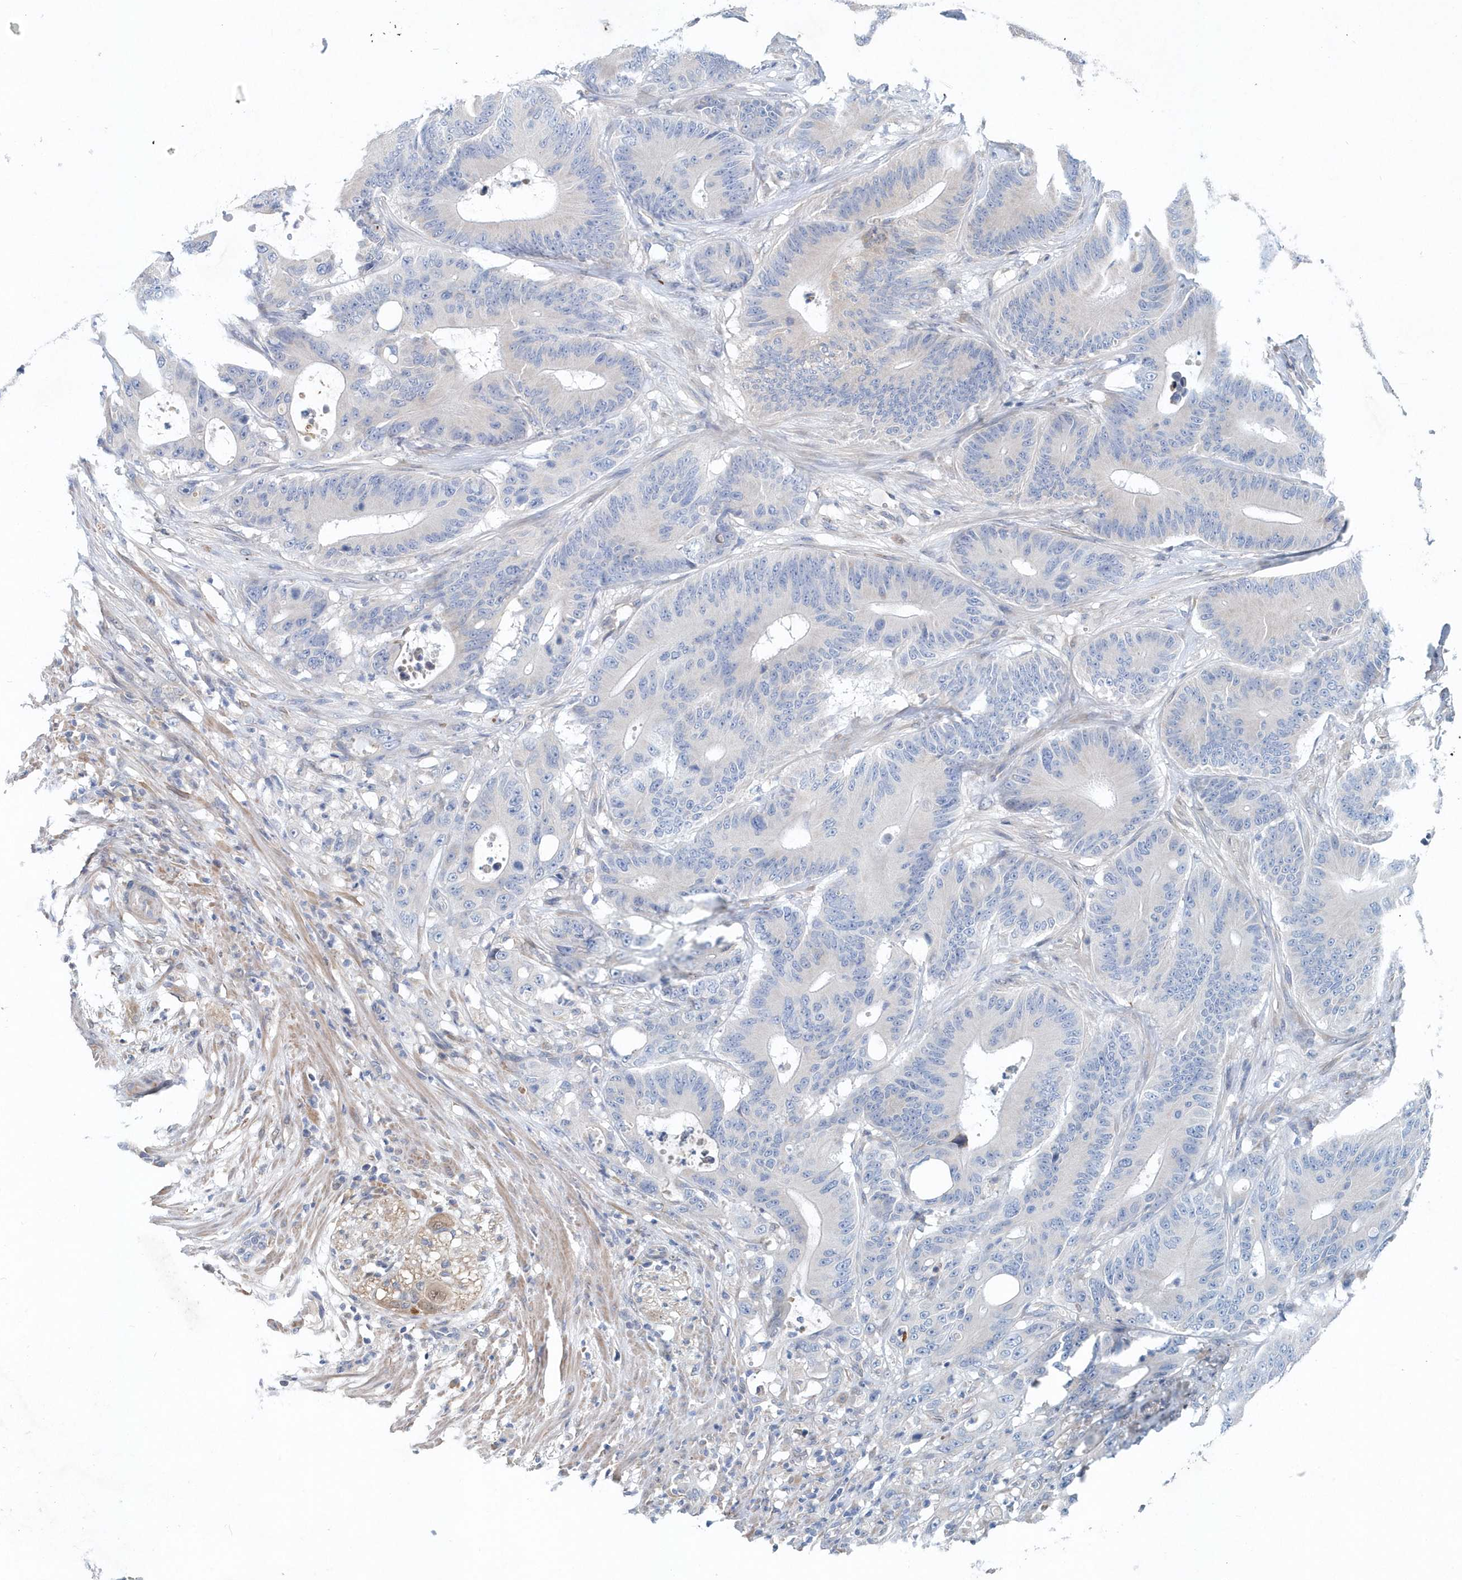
{"staining": {"intensity": "negative", "quantity": "none", "location": "none"}, "tissue": "colorectal cancer", "cell_type": "Tumor cells", "image_type": "cancer", "snomed": [{"axis": "morphology", "description": "Adenocarcinoma, NOS"}, {"axis": "topography", "description": "Colon"}], "caption": "Tumor cells show no significant positivity in adenocarcinoma (colorectal).", "gene": "PFN2", "patient": {"sex": "male", "age": 83}}